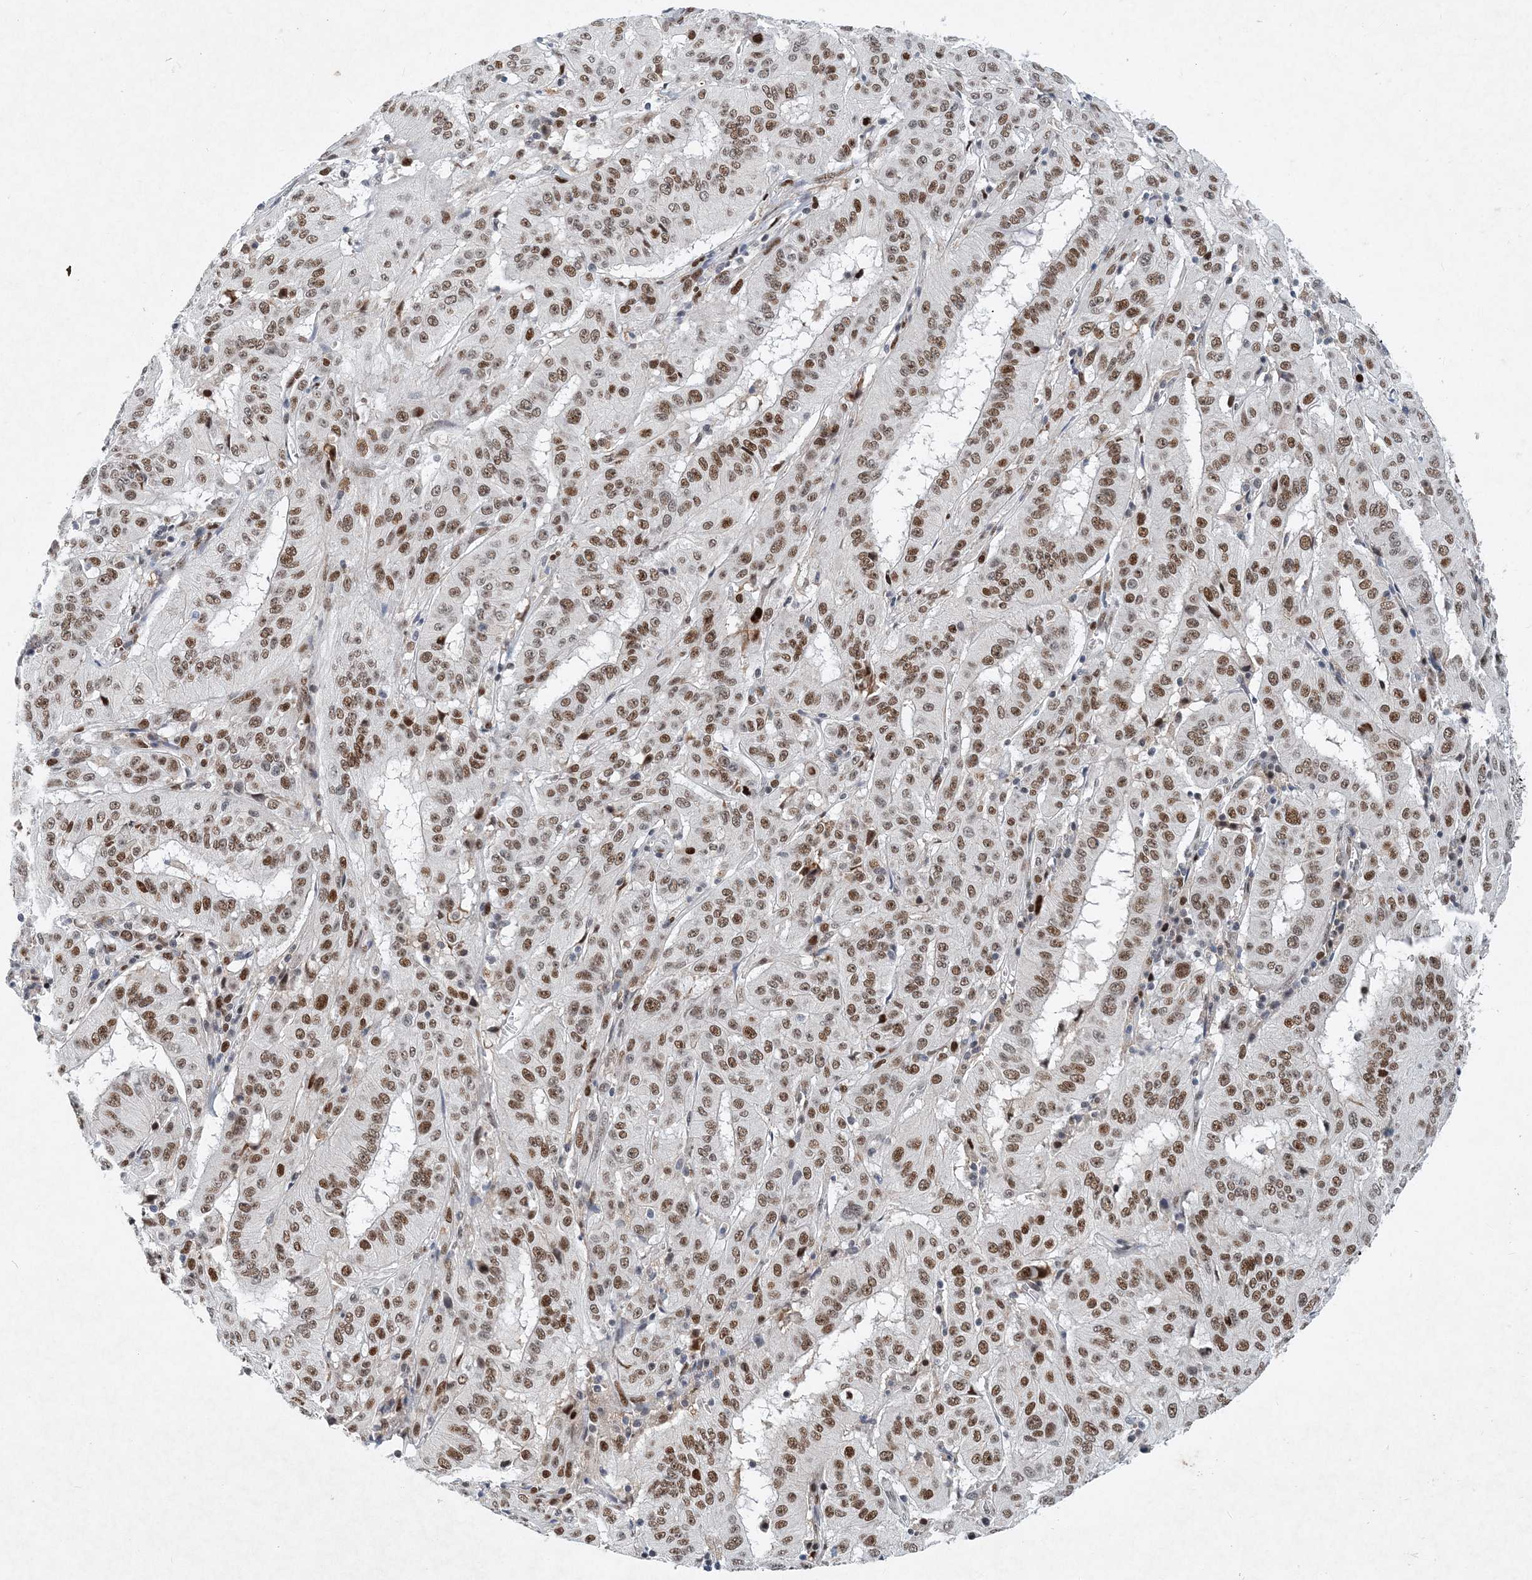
{"staining": {"intensity": "moderate", "quantity": ">75%", "location": "nuclear"}, "tissue": "pancreatic cancer", "cell_type": "Tumor cells", "image_type": "cancer", "snomed": [{"axis": "morphology", "description": "Adenocarcinoma, NOS"}, {"axis": "topography", "description": "Pancreas"}], "caption": "Adenocarcinoma (pancreatic) stained with a brown dye exhibits moderate nuclear positive expression in about >75% of tumor cells.", "gene": "KPNA4", "patient": {"sex": "male", "age": 63}}